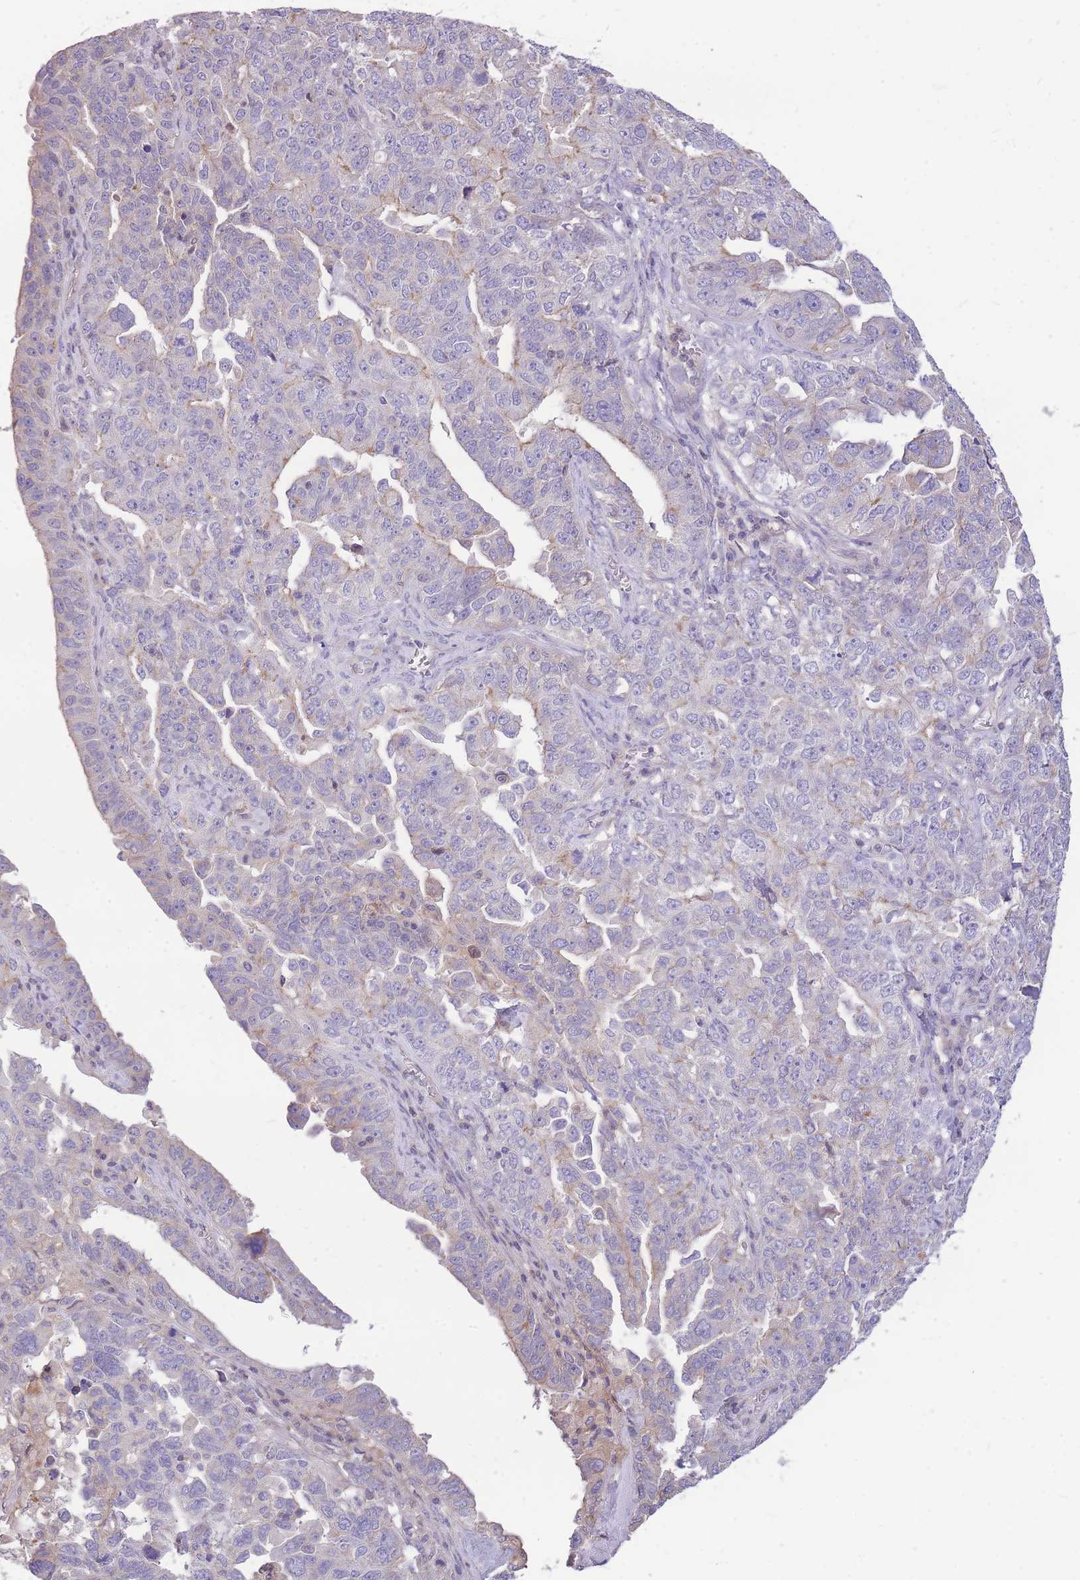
{"staining": {"intensity": "weak", "quantity": "<25%", "location": "cytoplasmic/membranous"}, "tissue": "ovarian cancer", "cell_type": "Tumor cells", "image_type": "cancer", "snomed": [{"axis": "morphology", "description": "Carcinoma, endometroid"}, {"axis": "topography", "description": "Ovary"}], "caption": "A histopathology image of human ovarian endometroid carcinoma is negative for staining in tumor cells.", "gene": "OR5T1", "patient": {"sex": "female", "age": 62}}